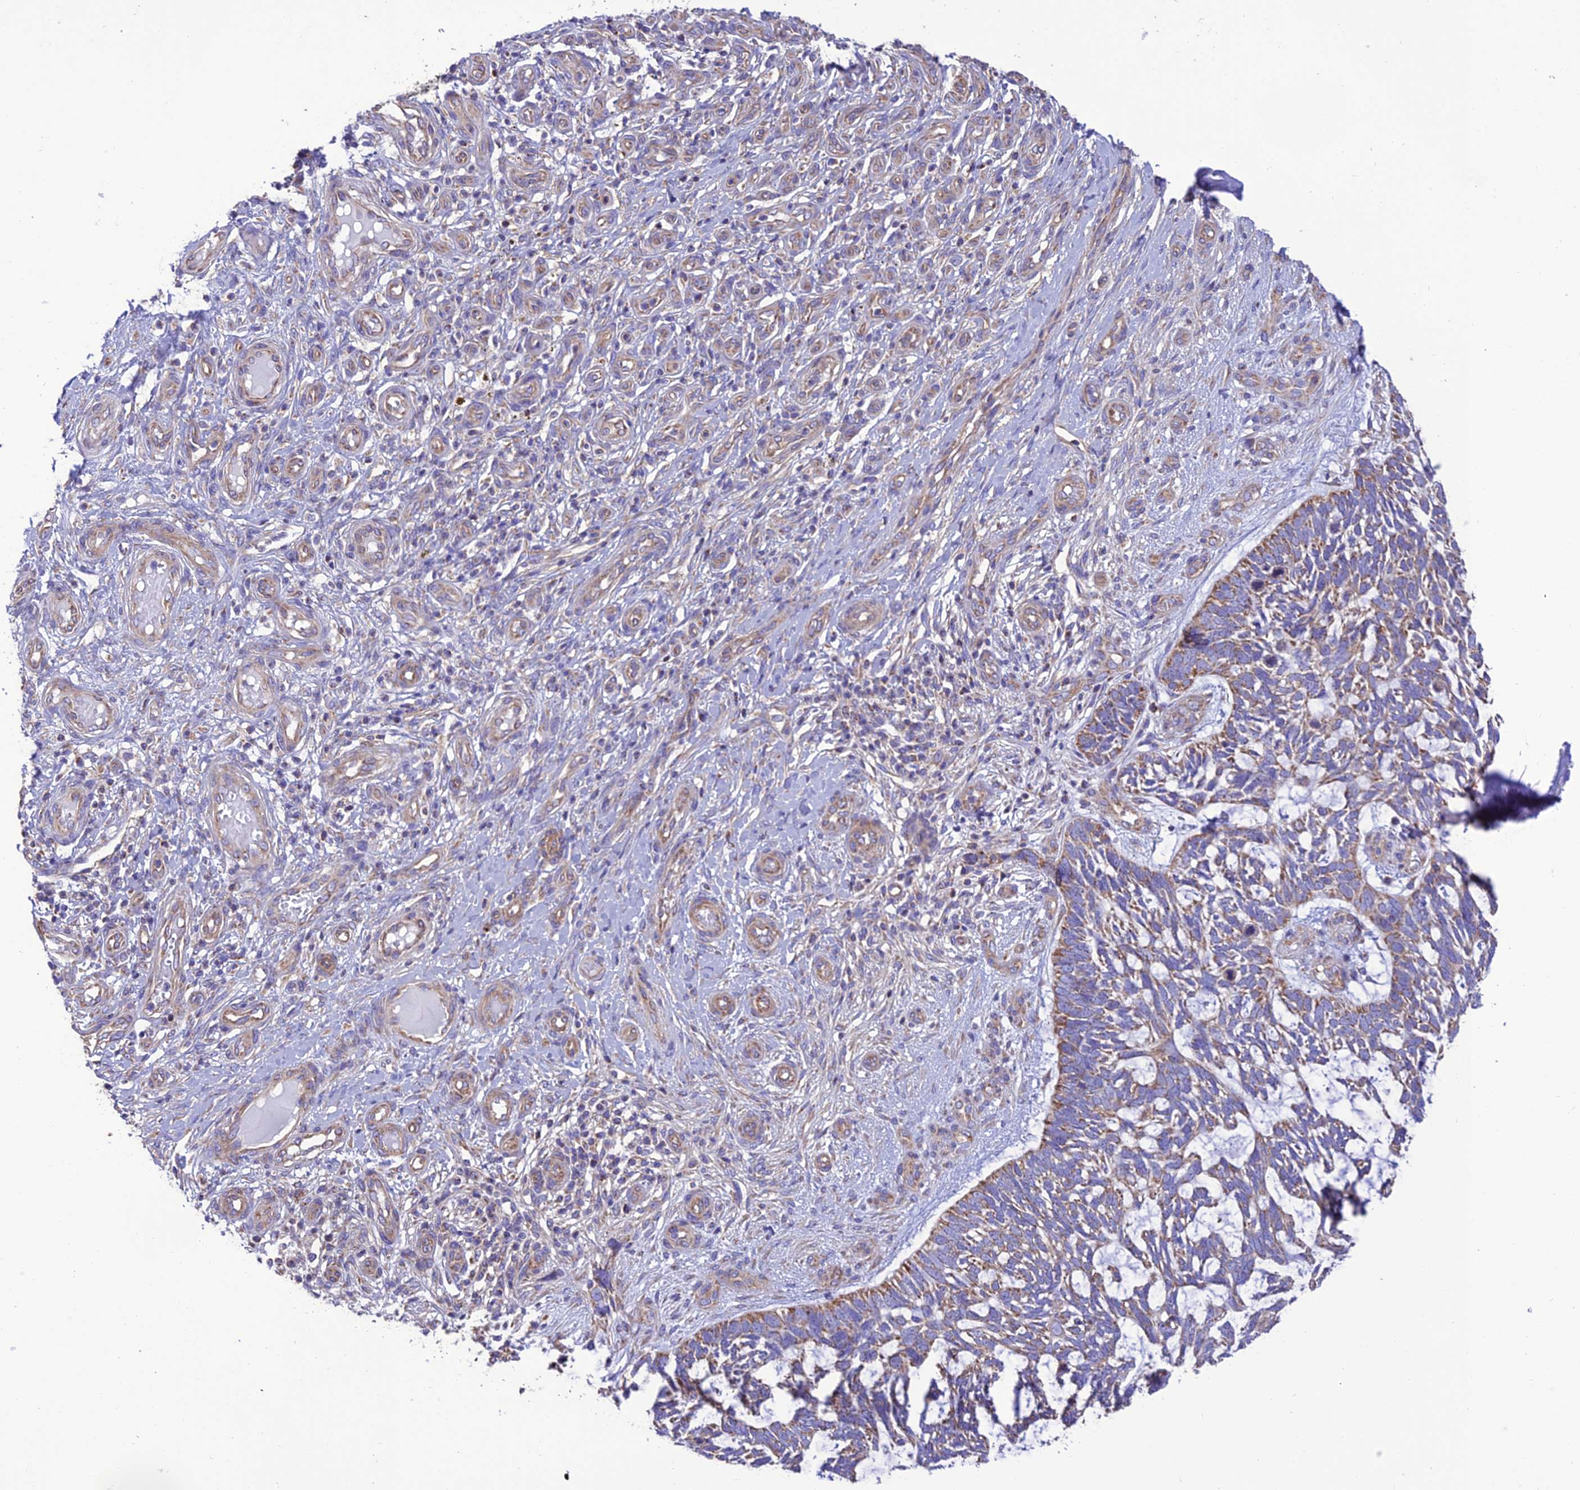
{"staining": {"intensity": "moderate", "quantity": ">75%", "location": "cytoplasmic/membranous"}, "tissue": "skin cancer", "cell_type": "Tumor cells", "image_type": "cancer", "snomed": [{"axis": "morphology", "description": "Basal cell carcinoma"}, {"axis": "topography", "description": "Skin"}], "caption": "Tumor cells demonstrate moderate cytoplasmic/membranous expression in approximately >75% of cells in skin cancer (basal cell carcinoma).", "gene": "MAP3K12", "patient": {"sex": "male", "age": 88}}